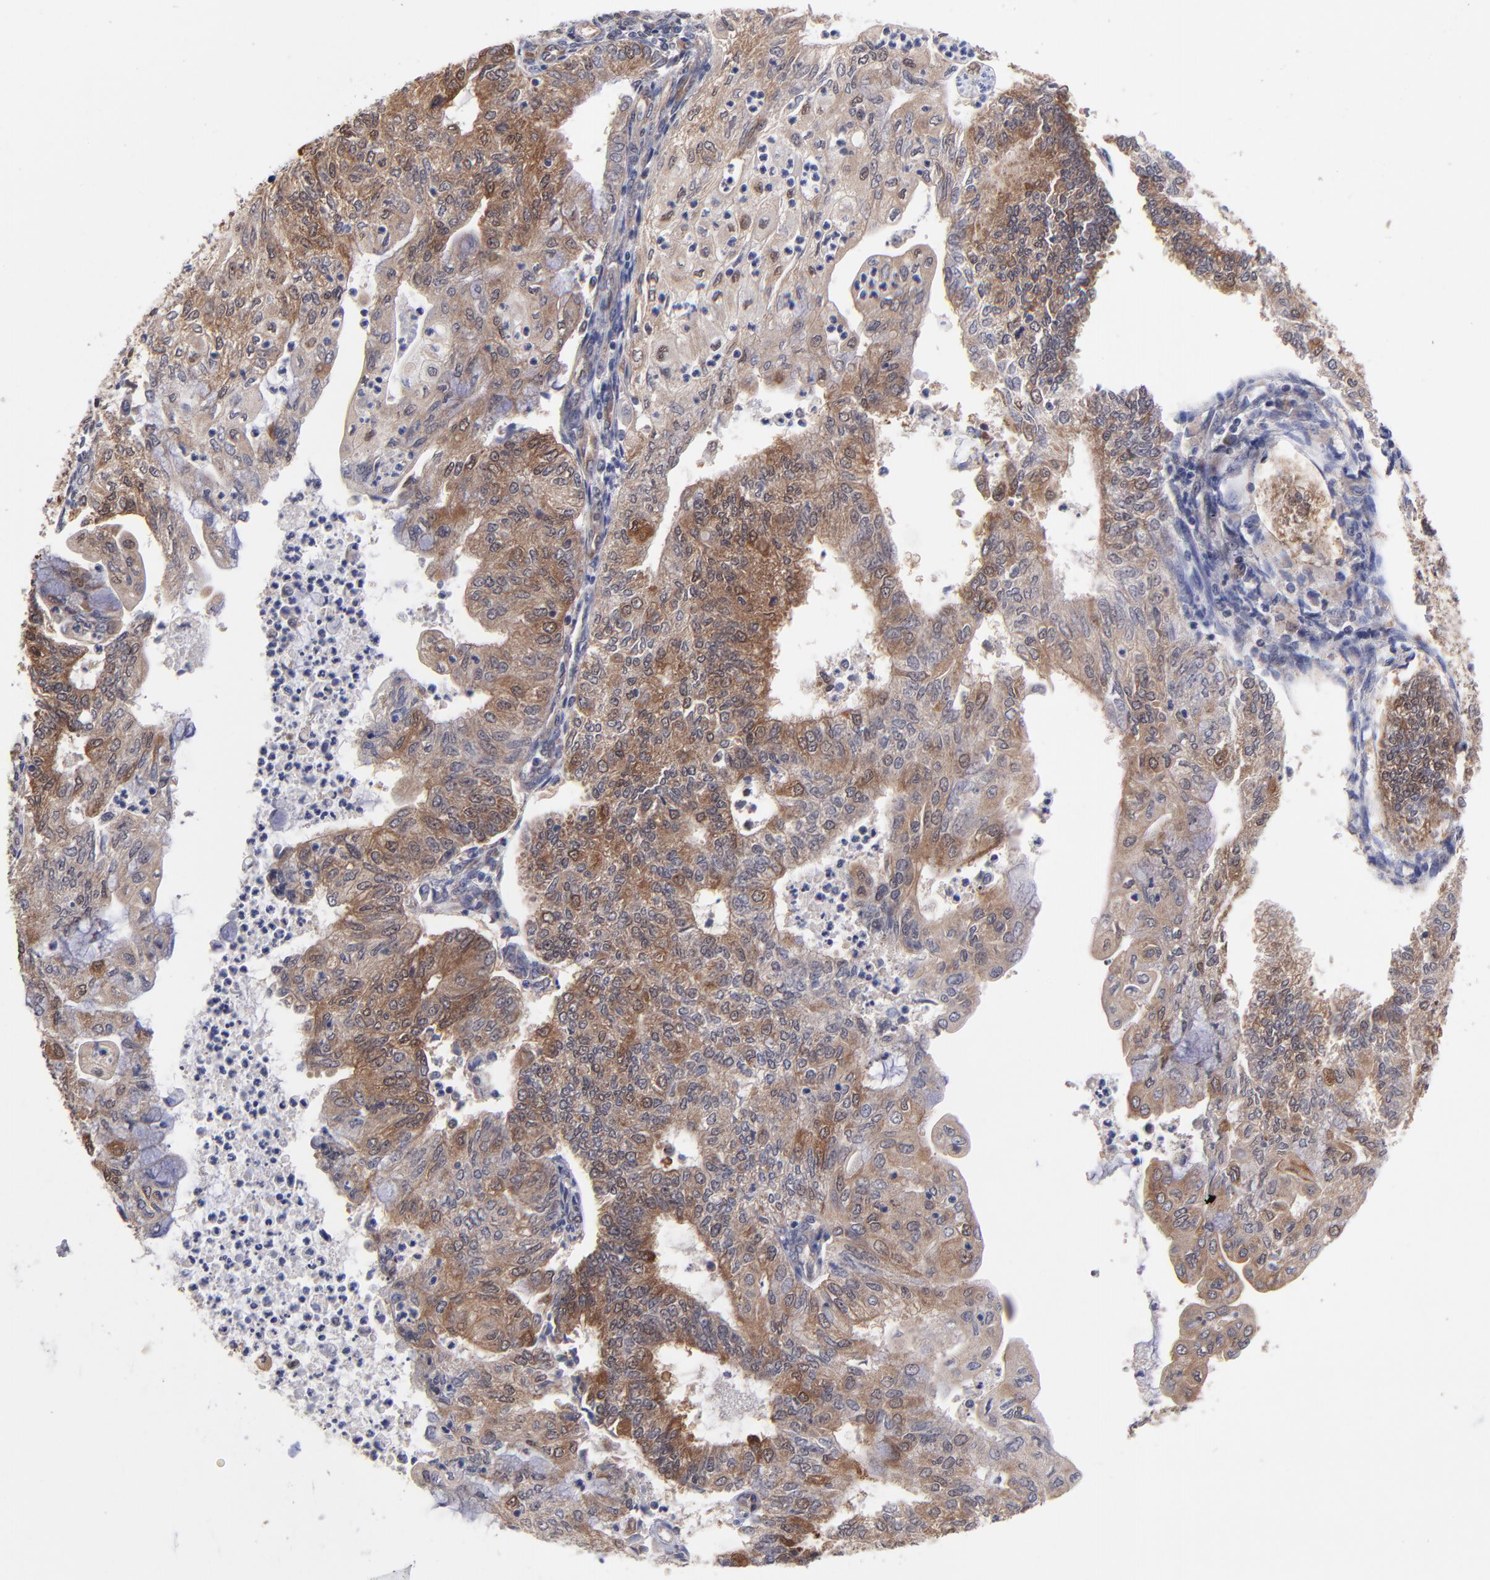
{"staining": {"intensity": "strong", "quantity": ">75%", "location": "cytoplasmic/membranous"}, "tissue": "endometrial cancer", "cell_type": "Tumor cells", "image_type": "cancer", "snomed": [{"axis": "morphology", "description": "Adenocarcinoma, NOS"}, {"axis": "topography", "description": "Endometrium"}], "caption": "Immunohistochemical staining of human endometrial adenocarcinoma exhibits high levels of strong cytoplasmic/membranous protein positivity in about >75% of tumor cells.", "gene": "UBE2H", "patient": {"sex": "female", "age": 59}}